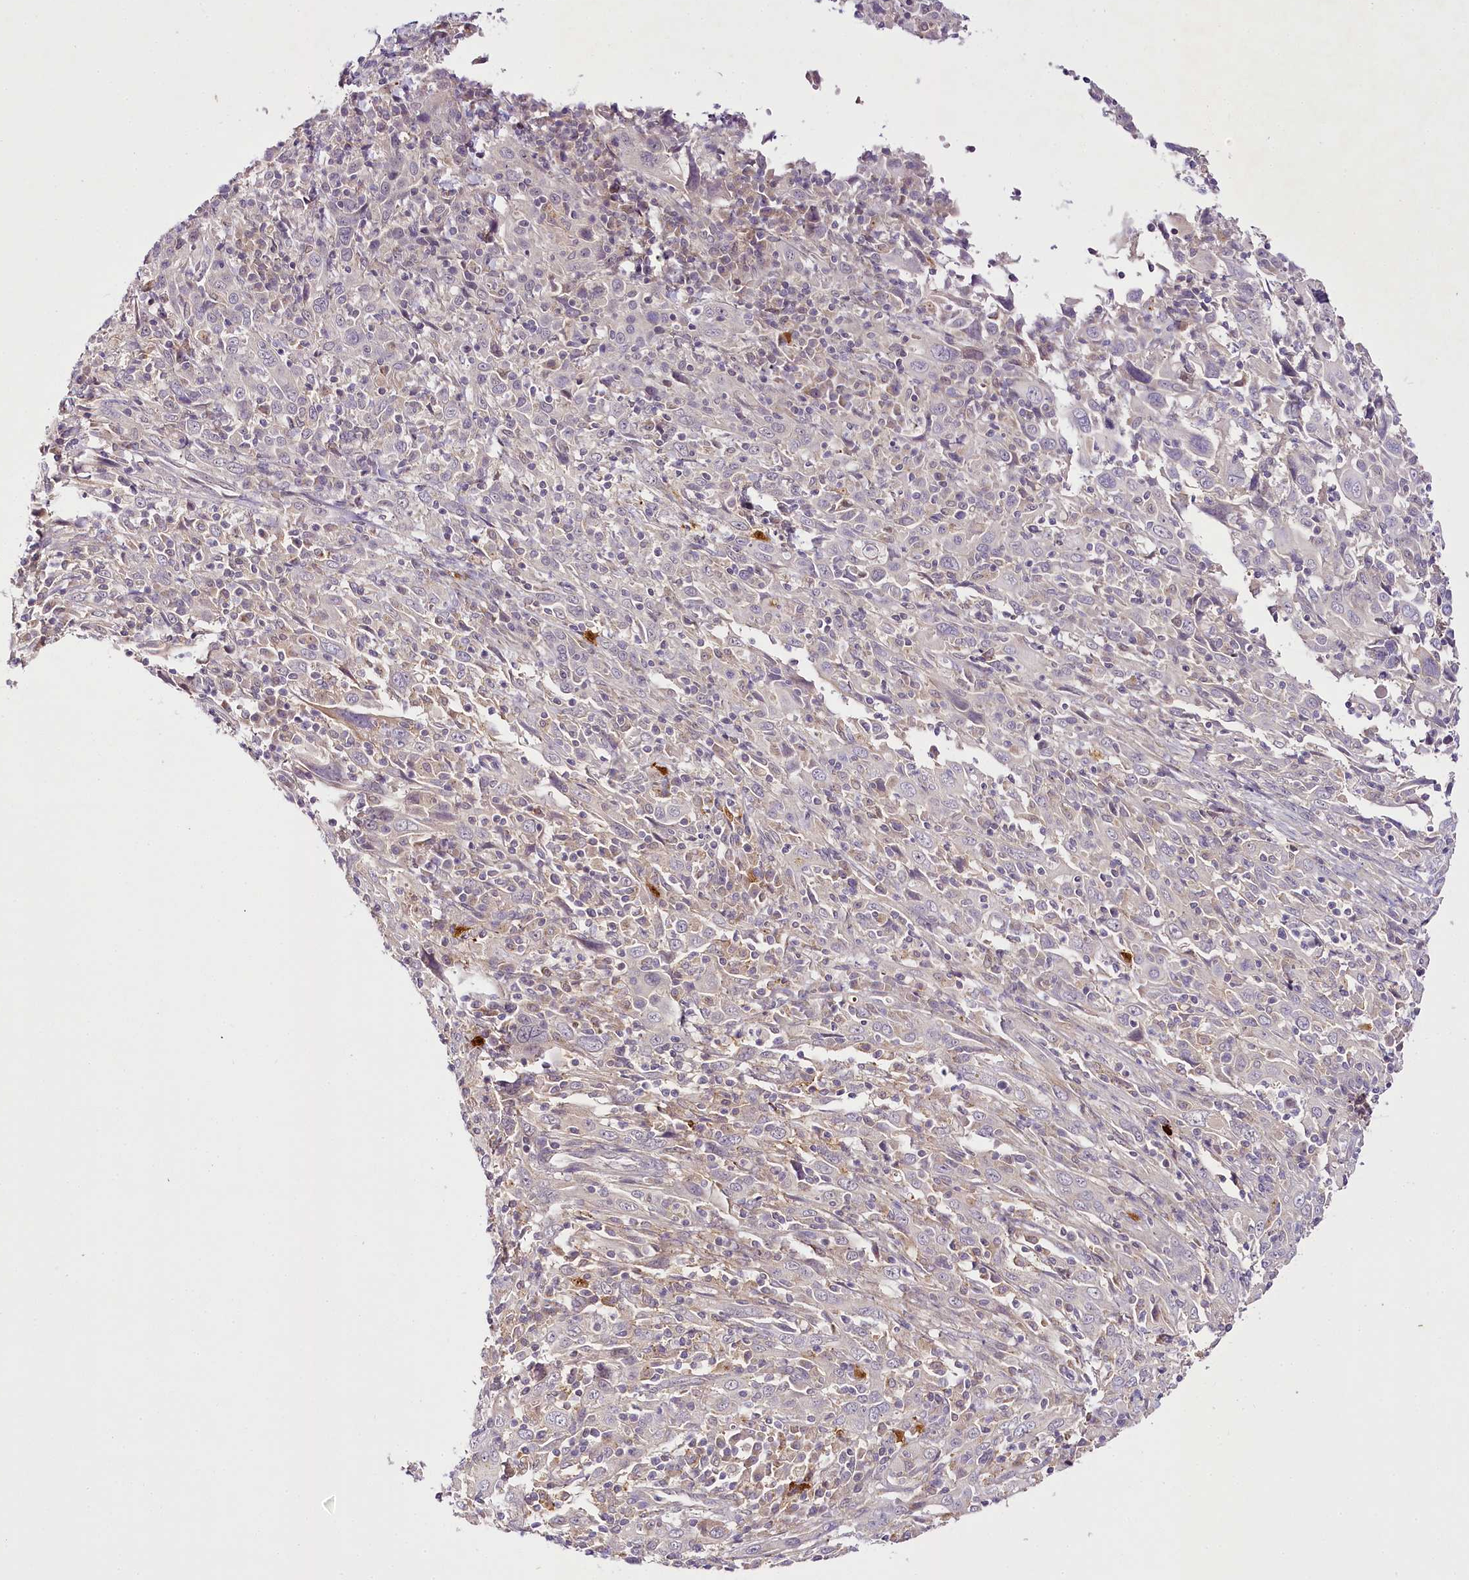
{"staining": {"intensity": "negative", "quantity": "none", "location": "none"}, "tissue": "cervical cancer", "cell_type": "Tumor cells", "image_type": "cancer", "snomed": [{"axis": "morphology", "description": "Squamous cell carcinoma, NOS"}, {"axis": "topography", "description": "Cervix"}], "caption": "Immunohistochemical staining of cervical cancer shows no significant staining in tumor cells.", "gene": "VWA5A", "patient": {"sex": "female", "age": 46}}